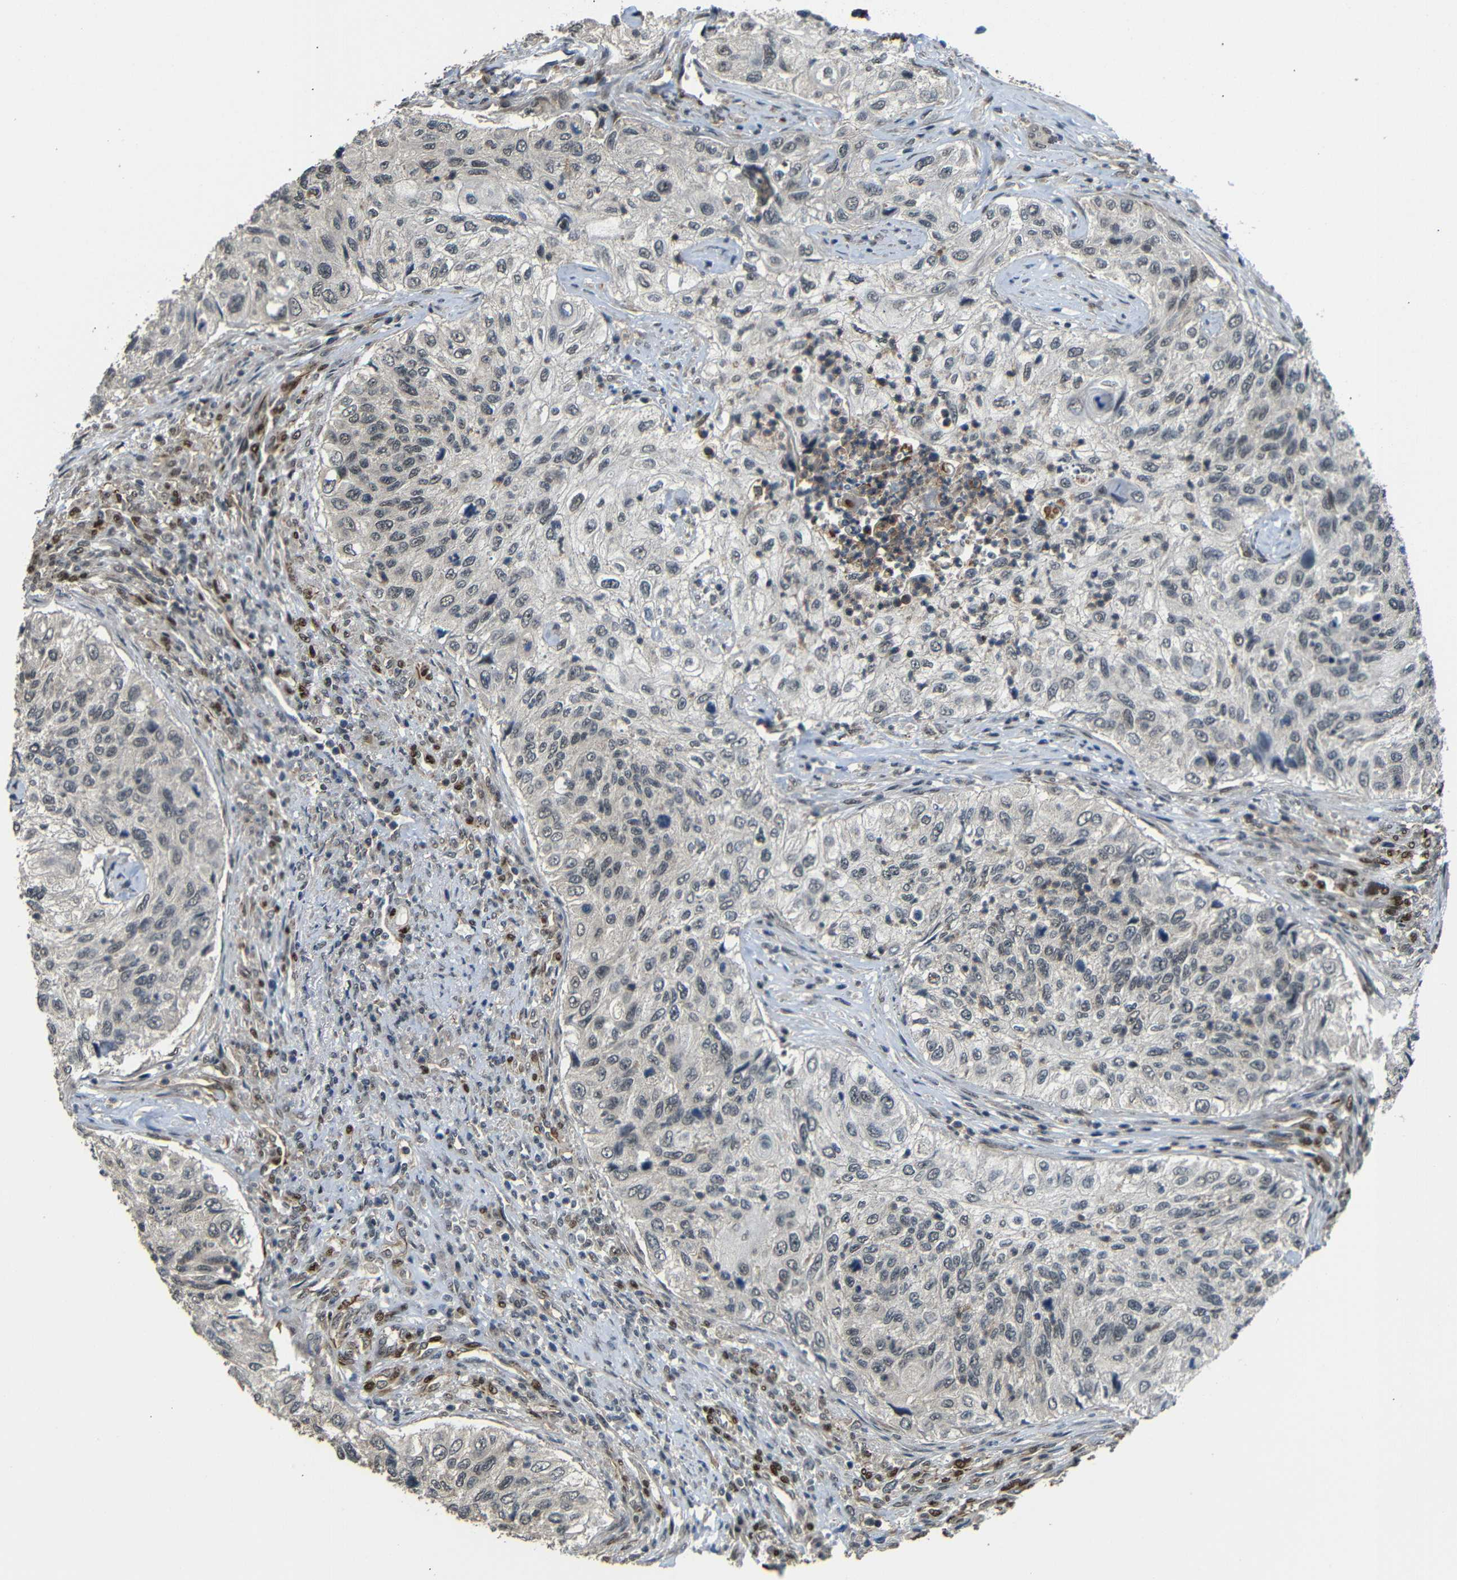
{"staining": {"intensity": "weak", "quantity": ">75%", "location": "cytoplasmic/membranous,nuclear"}, "tissue": "urothelial cancer", "cell_type": "Tumor cells", "image_type": "cancer", "snomed": [{"axis": "morphology", "description": "Urothelial carcinoma, High grade"}, {"axis": "topography", "description": "Urinary bladder"}], "caption": "A micrograph of human urothelial cancer stained for a protein exhibits weak cytoplasmic/membranous and nuclear brown staining in tumor cells.", "gene": "TBX2", "patient": {"sex": "female", "age": 60}}